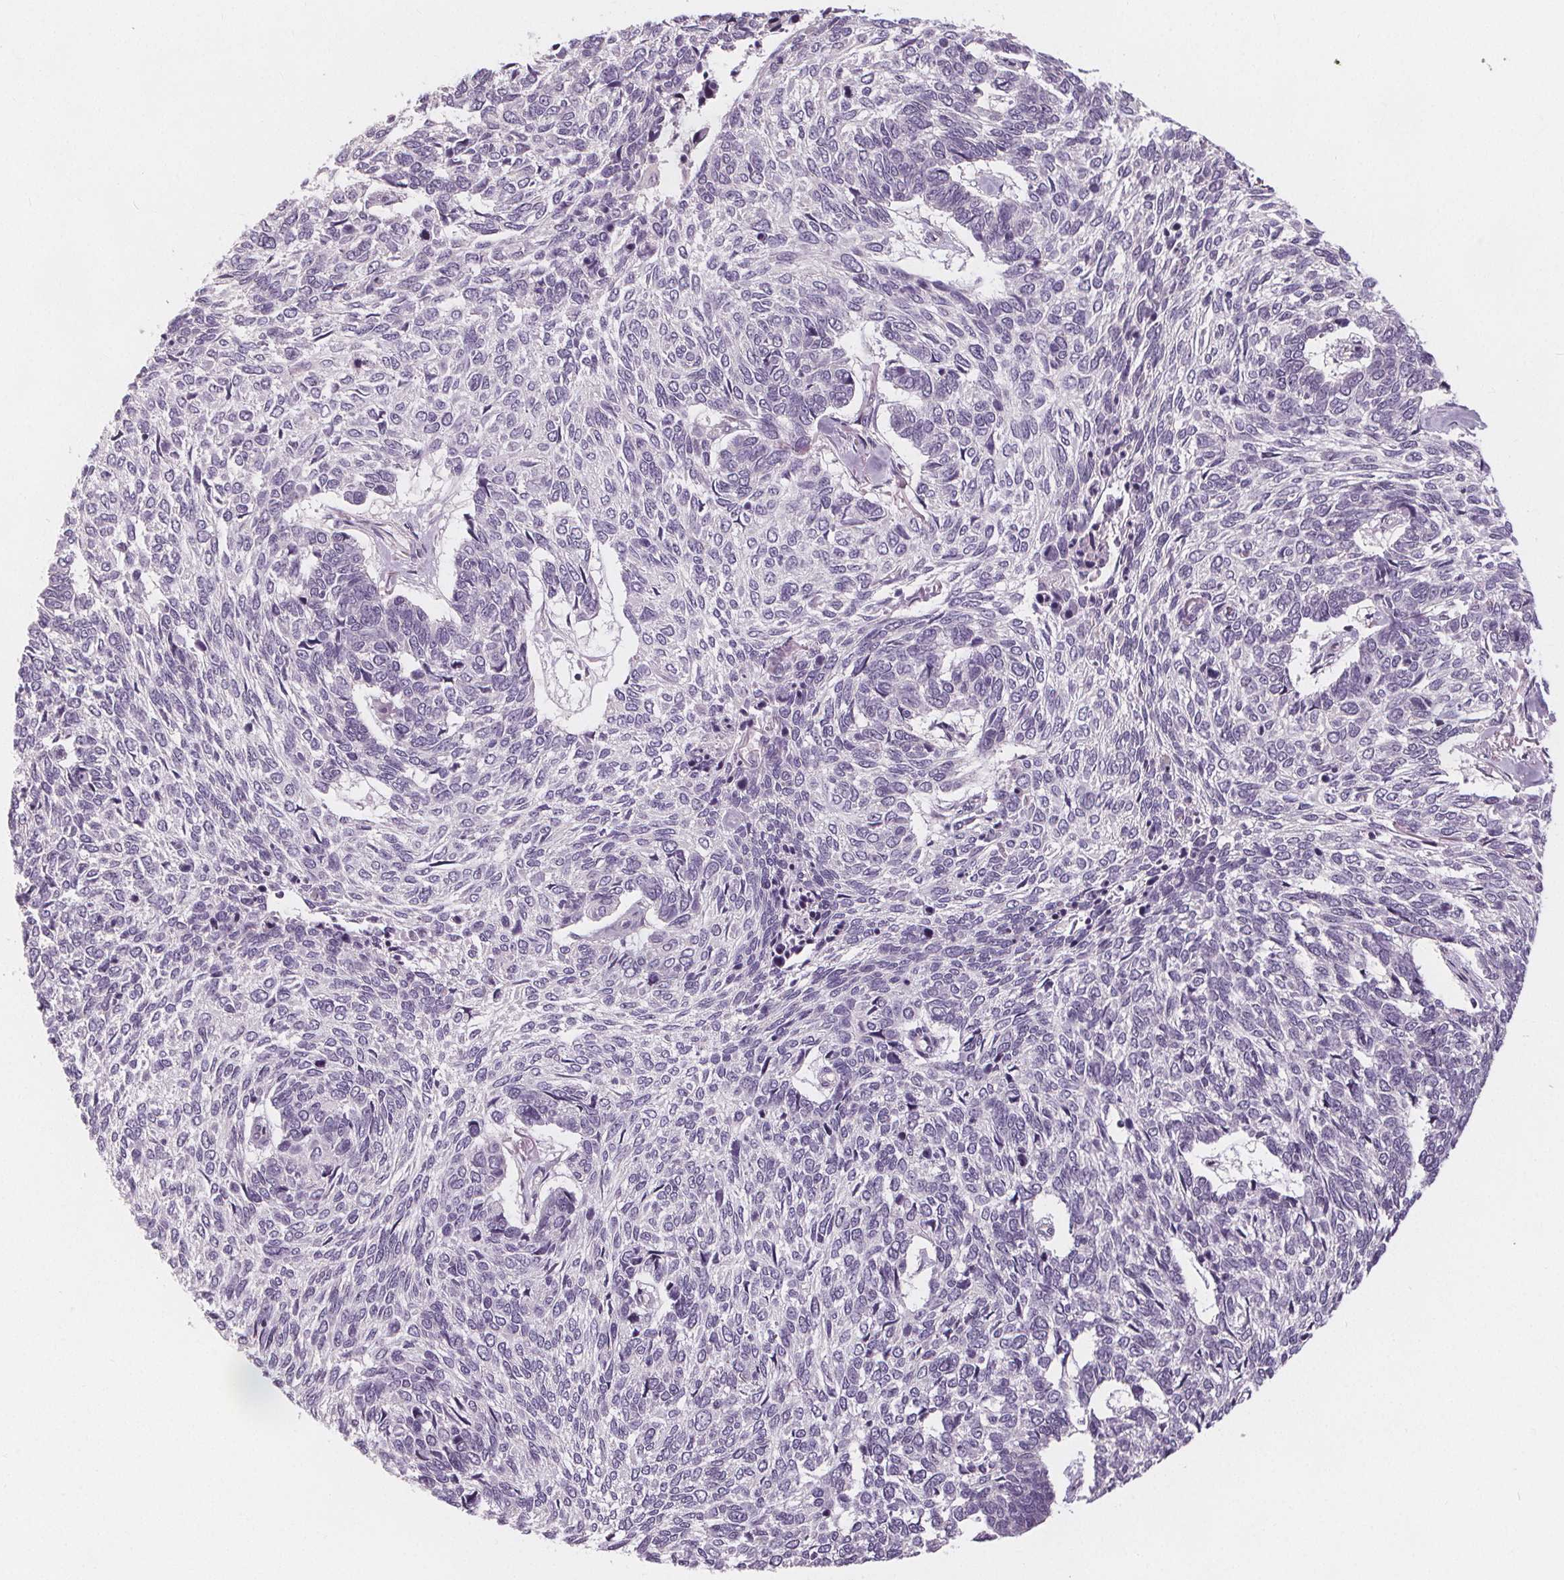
{"staining": {"intensity": "negative", "quantity": "none", "location": "none"}, "tissue": "skin cancer", "cell_type": "Tumor cells", "image_type": "cancer", "snomed": [{"axis": "morphology", "description": "Basal cell carcinoma"}, {"axis": "topography", "description": "Skin"}], "caption": "Human skin basal cell carcinoma stained for a protein using IHC shows no expression in tumor cells.", "gene": "VNN1", "patient": {"sex": "female", "age": 65}}